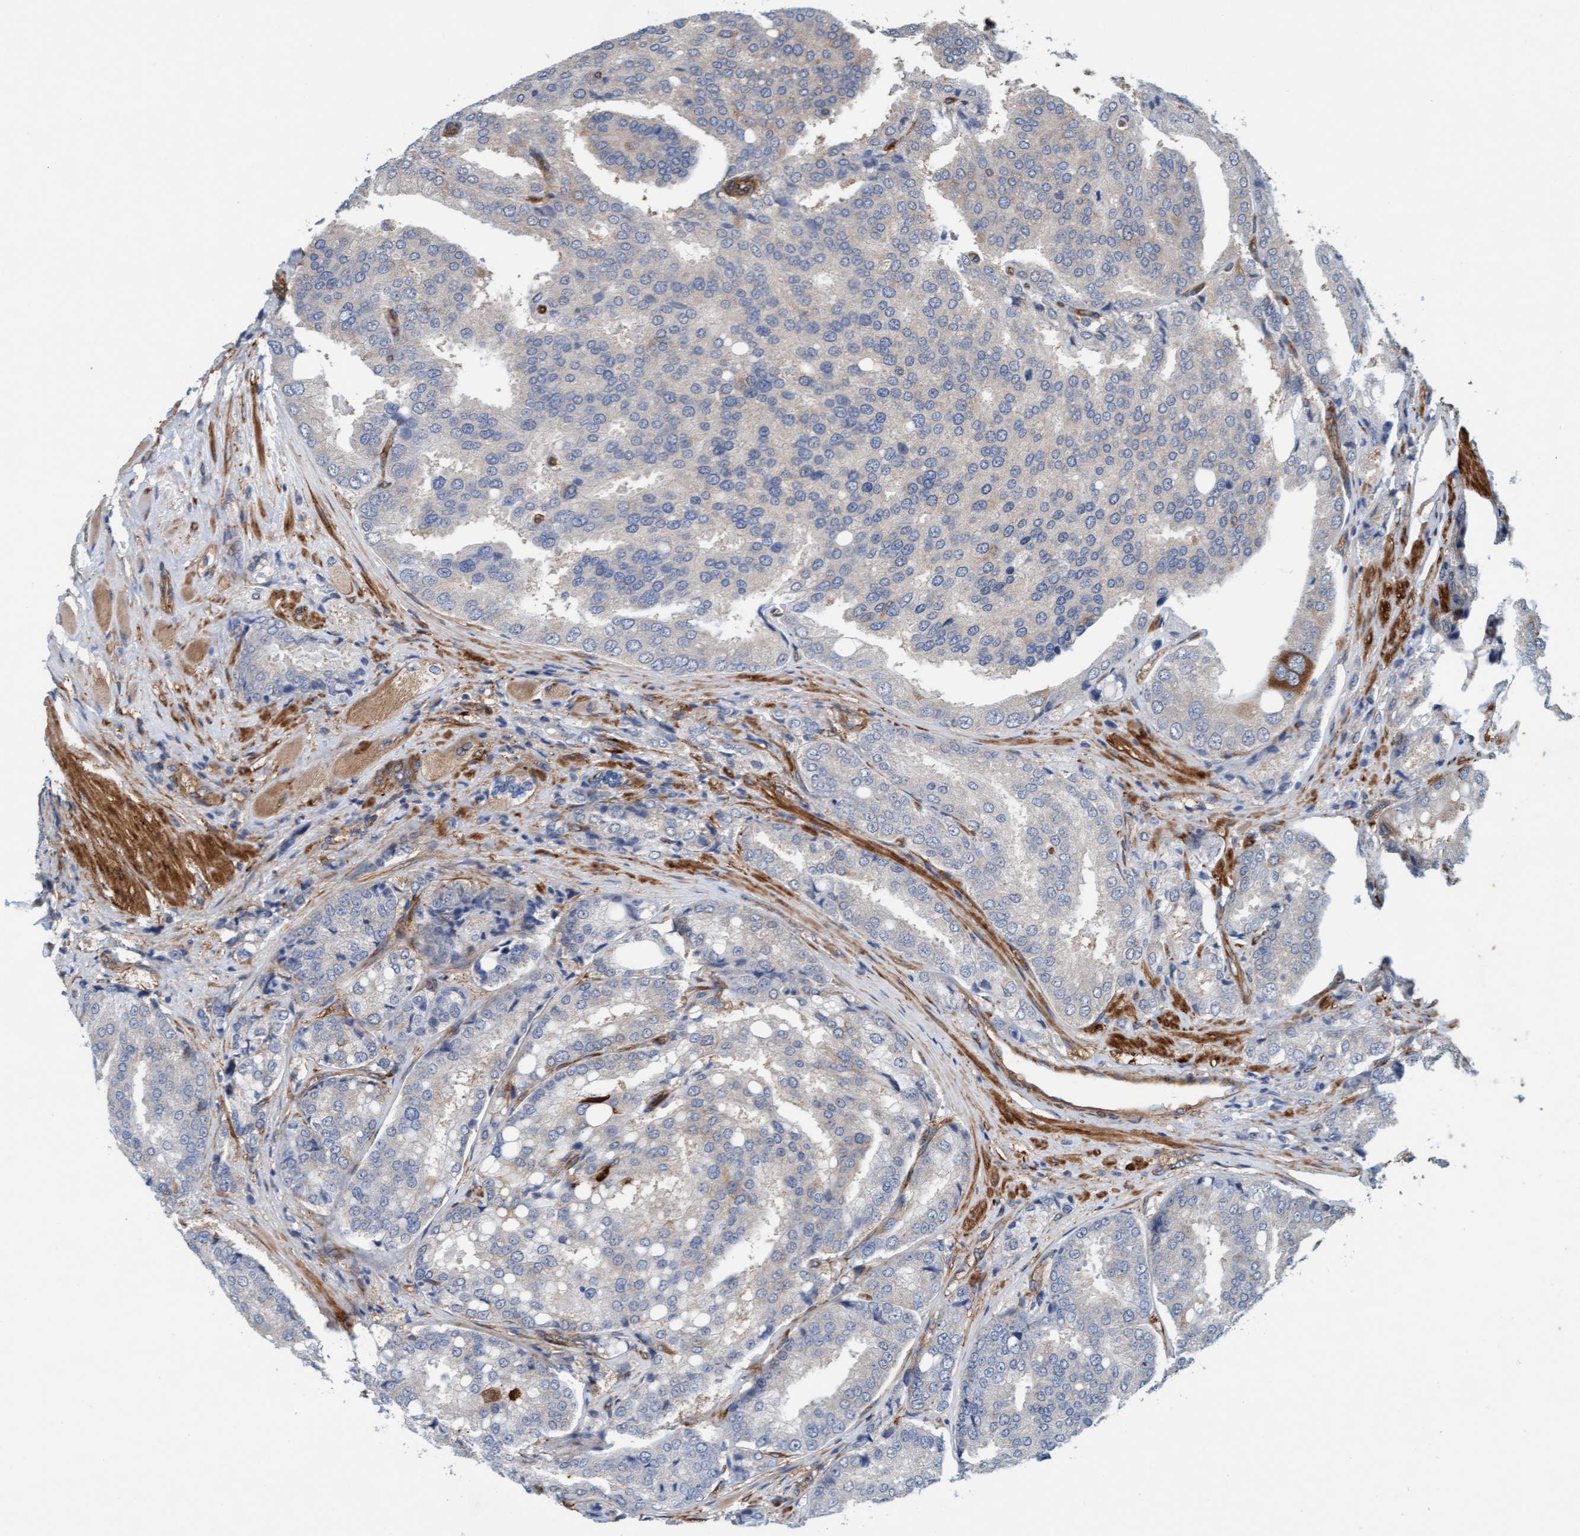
{"staining": {"intensity": "negative", "quantity": "none", "location": "none"}, "tissue": "prostate cancer", "cell_type": "Tumor cells", "image_type": "cancer", "snomed": [{"axis": "morphology", "description": "Adenocarcinoma, High grade"}, {"axis": "topography", "description": "Prostate"}], "caption": "An immunohistochemistry (IHC) image of adenocarcinoma (high-grade) (prostate) is shown. There is no staining in tumor cells of adenocarcinoma (high-grade) (prostate). (DAB immunohistochemistry, high magnification).", "gene": "FMNL3", "patient": {"sex": "male", "age": 50}}